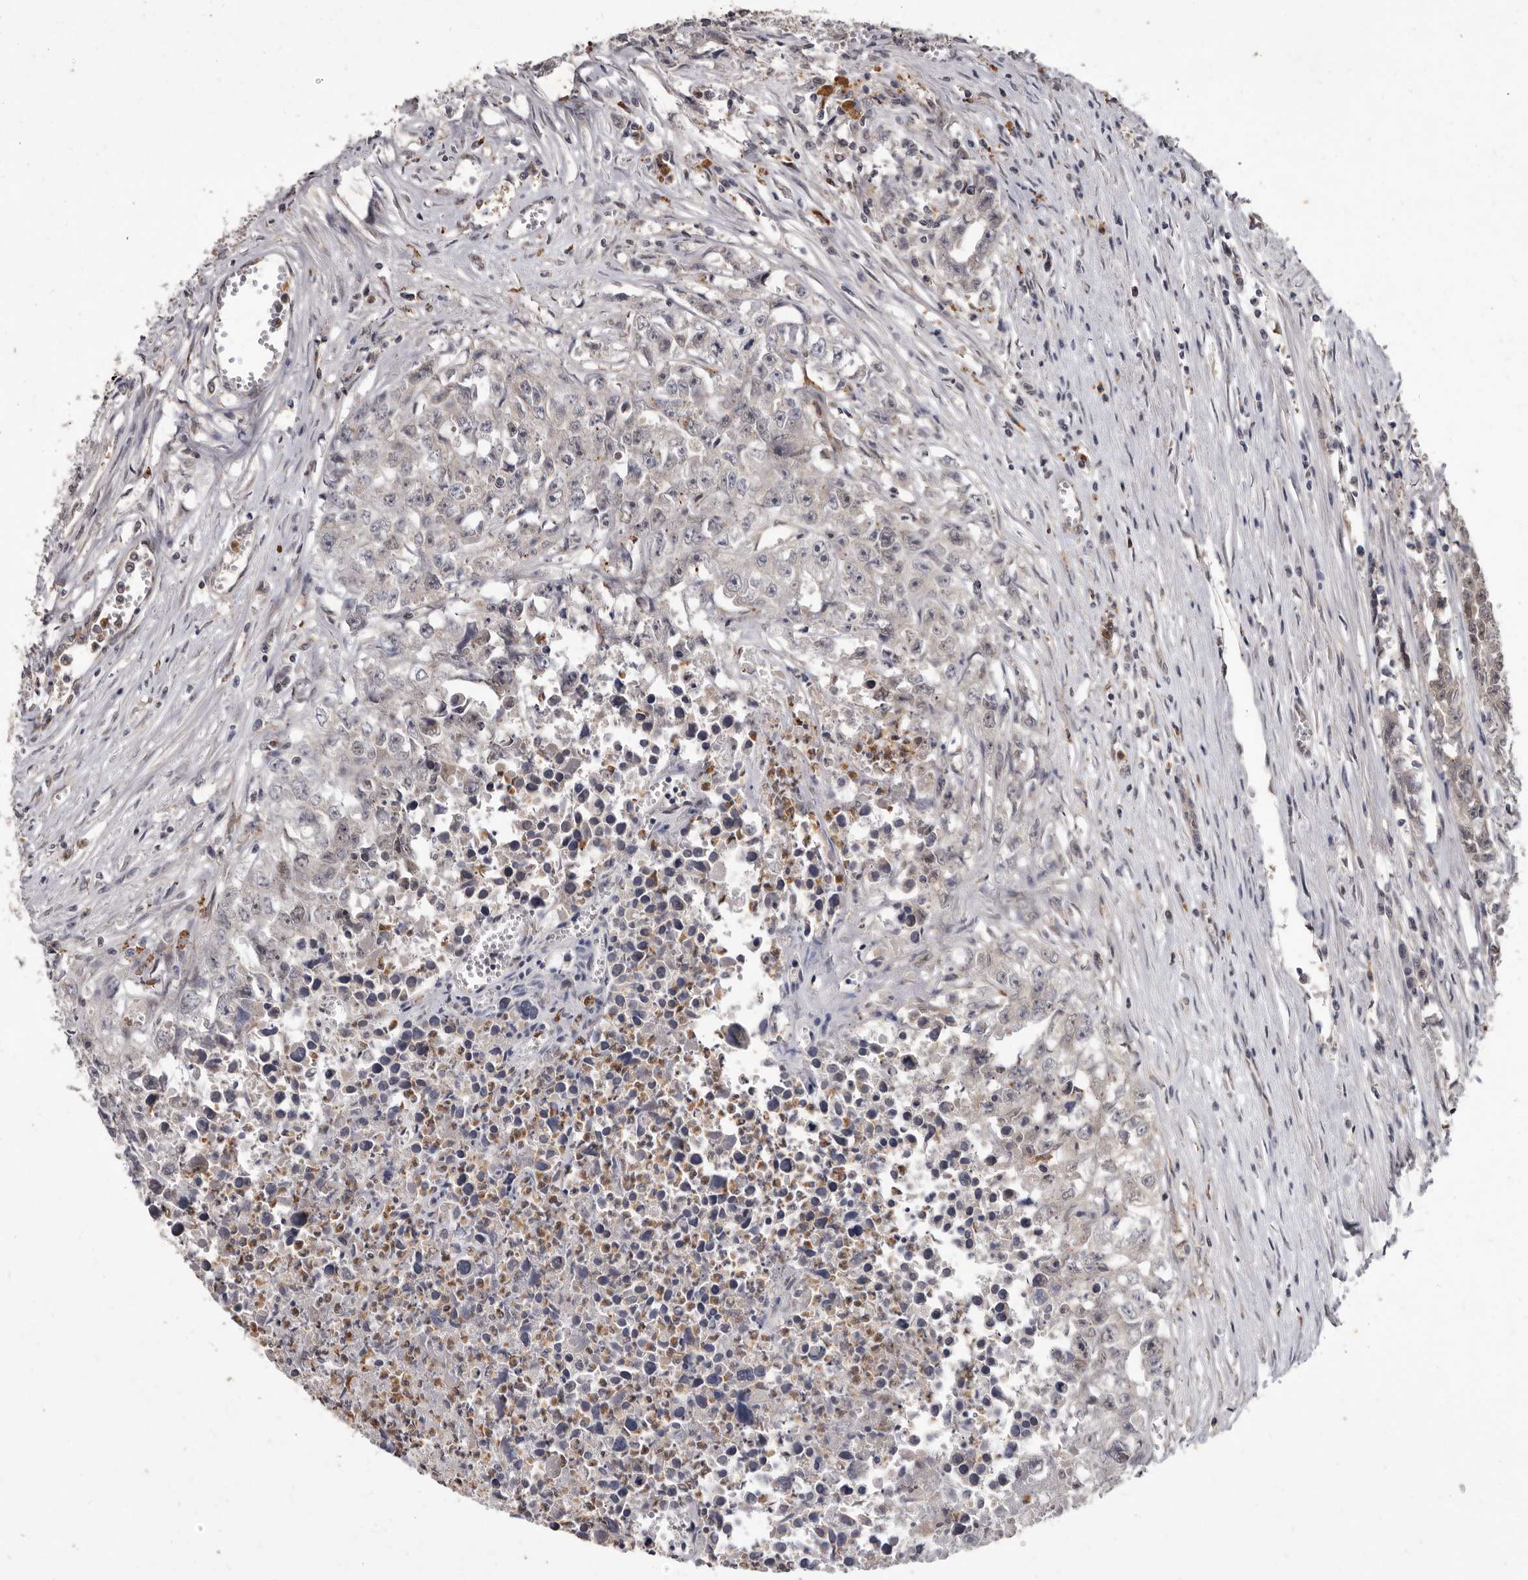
{"staining": {"intensity": "negative", "quantity": "none", "location": "none"}, "tissue": "testis cancer", "cell_type": "Tumor cells", "image_type": "cancer", "snomed": [{"axis": "morphology", "description": "Seminoma, NOS"}, {"axis": "morphology", "description": "Carcinoma, Embryonal, NOS"}, {"axis": "topography", "description": "Testis"}], "caption": "Tumor cells show no significant protein positivity in testis embryonal carcinoma.", "gene": "ACLY", "patient": {"sex": "male", "age": 43}}